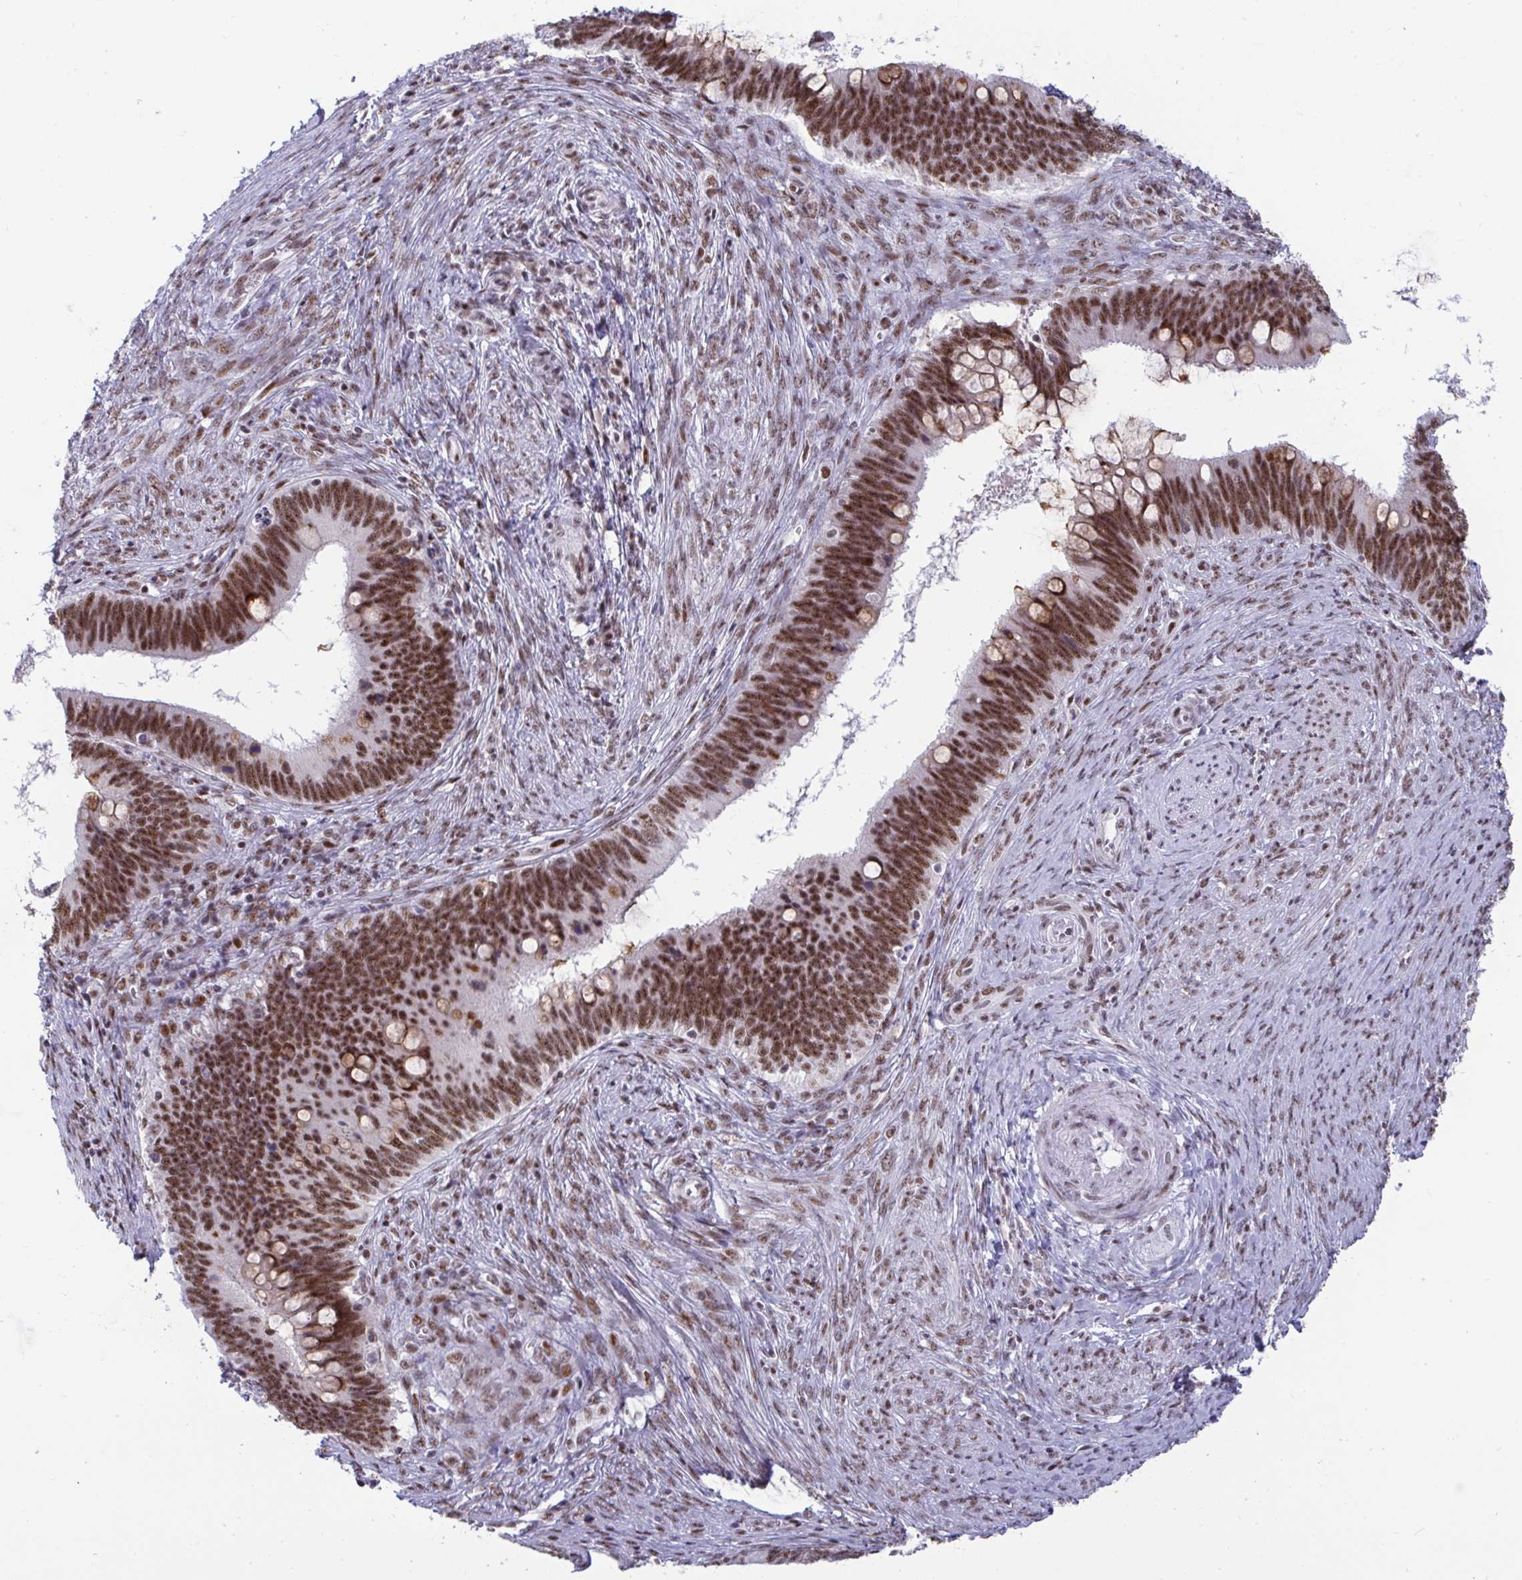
{"staining": {"intensity": "moderate", "quantity": ">75%", "location": "nuclear"}, "tissue": "cervical cancer", "cell_type": "Tumor cells", "image_type": "cancer", "snomed": [{"axis": "morphology", "description": "Adenocarcinoma, NOS"}, {"axis": "topography", "description": "Cervix"}], "caption": "Protein expression analysis of human cervical cancer (adenocarcinoma) reveals moderate nuclear positivity in approximately >75% of tumor cells.", "gene": "WBP11", "patient": {"sex": "female", "age": 42}}